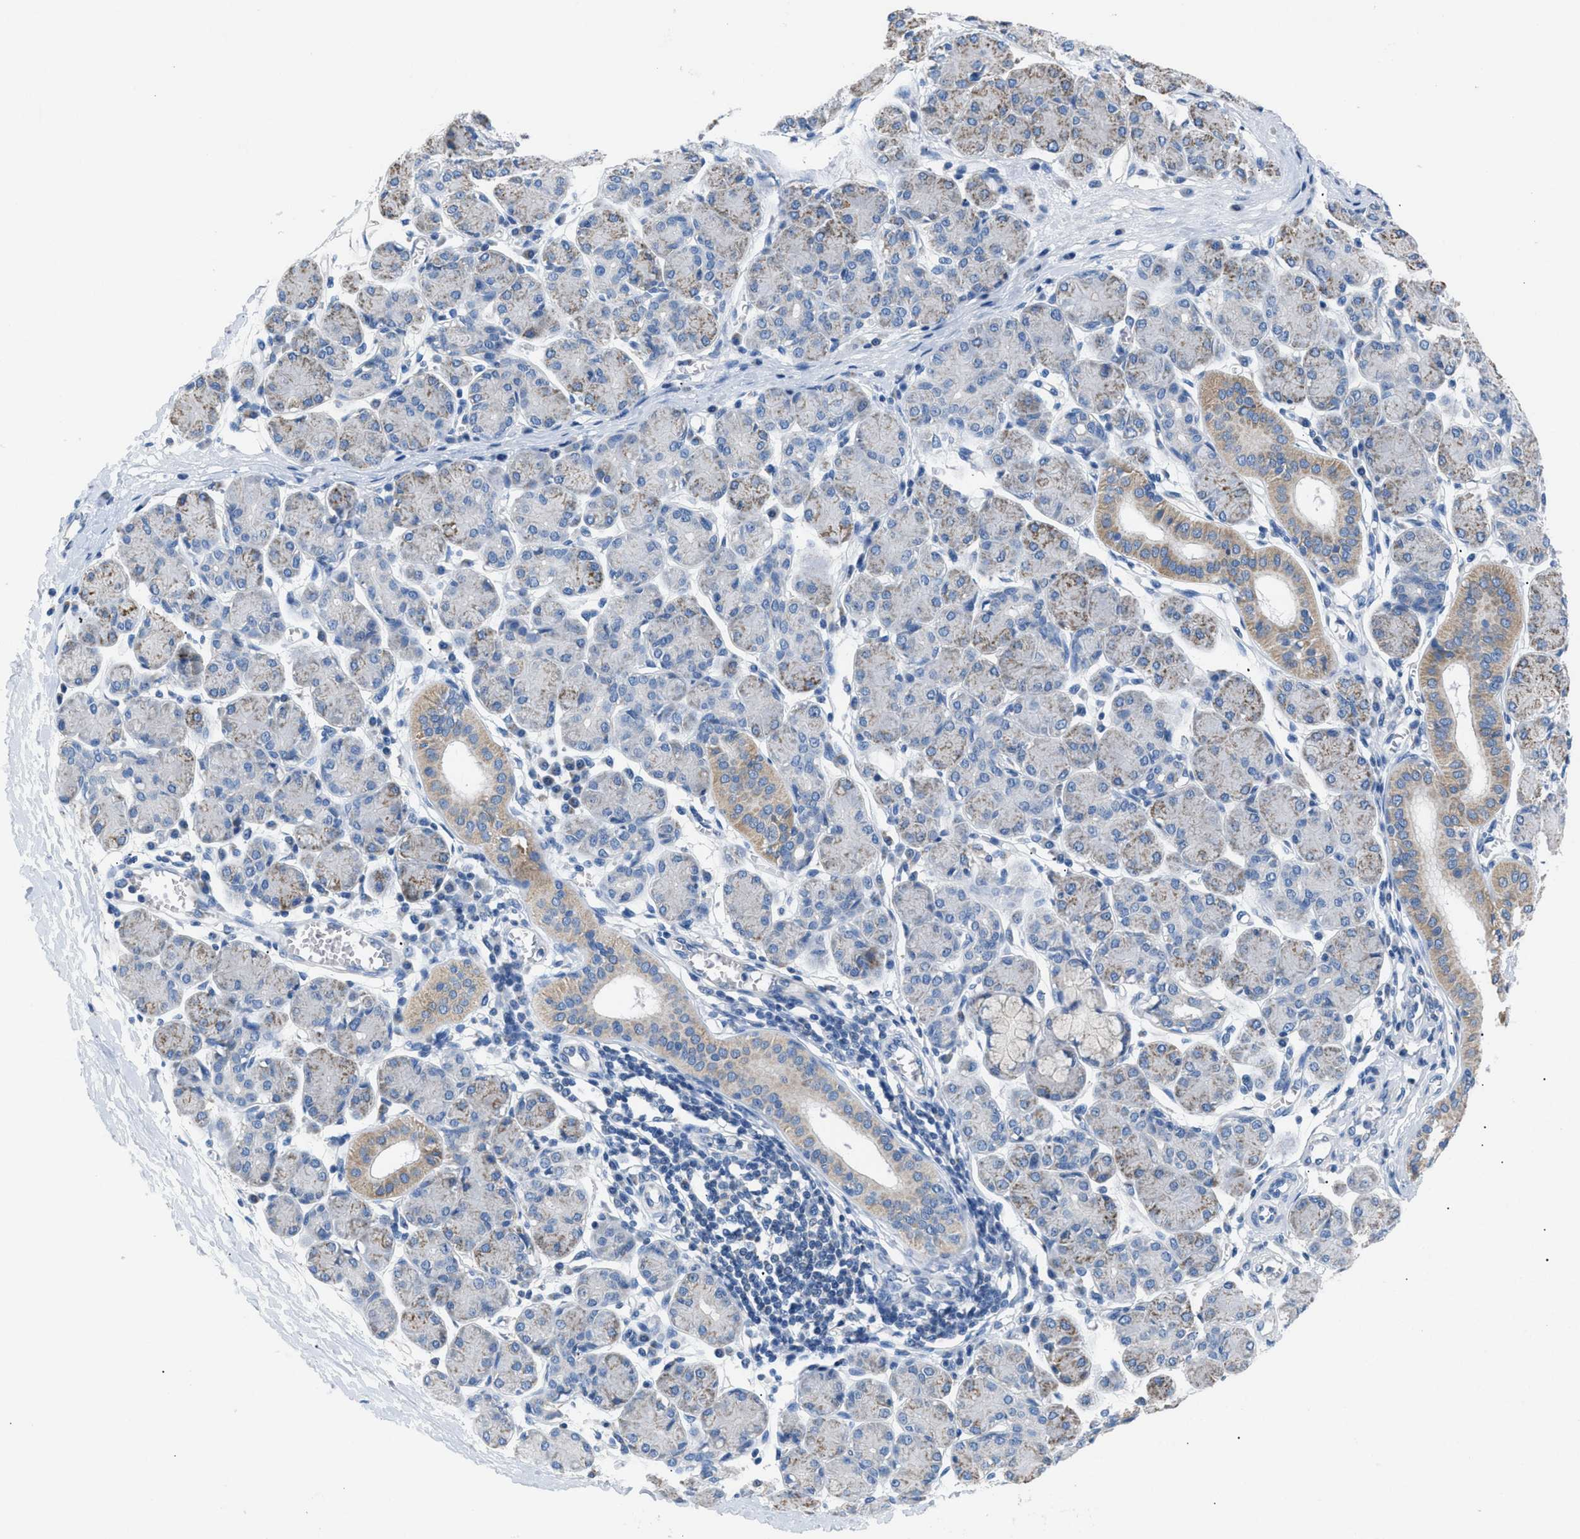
{"staining": {"intensity": "moderate", "quantity": "25%-75%", "location": "cytoplasmic/membranous"}, "tissue": "salivary gland", "cell_type": "Glandular cells", "image_type": "normal", "snomed": [{"axis": "morphology", "description": "Normal tissue, NOS"}, {"axis": "morphology", "description": "Inflammation, NOS"}, {"axis": "topography", "description": "Lymph node"}, {"axis": "topography", "description": "Salivary gland"}], "caption": "Moderate cytoplasmic/membranous expression is seen in about 25%-75% of glandular cells in benign salivary gland. (DAB (3,3'-diaminobenzidine) IHC with brightfield microscopy, high magnification).", "gene": "ILDR1", "patient": {"sex": "male", "age": 3}}